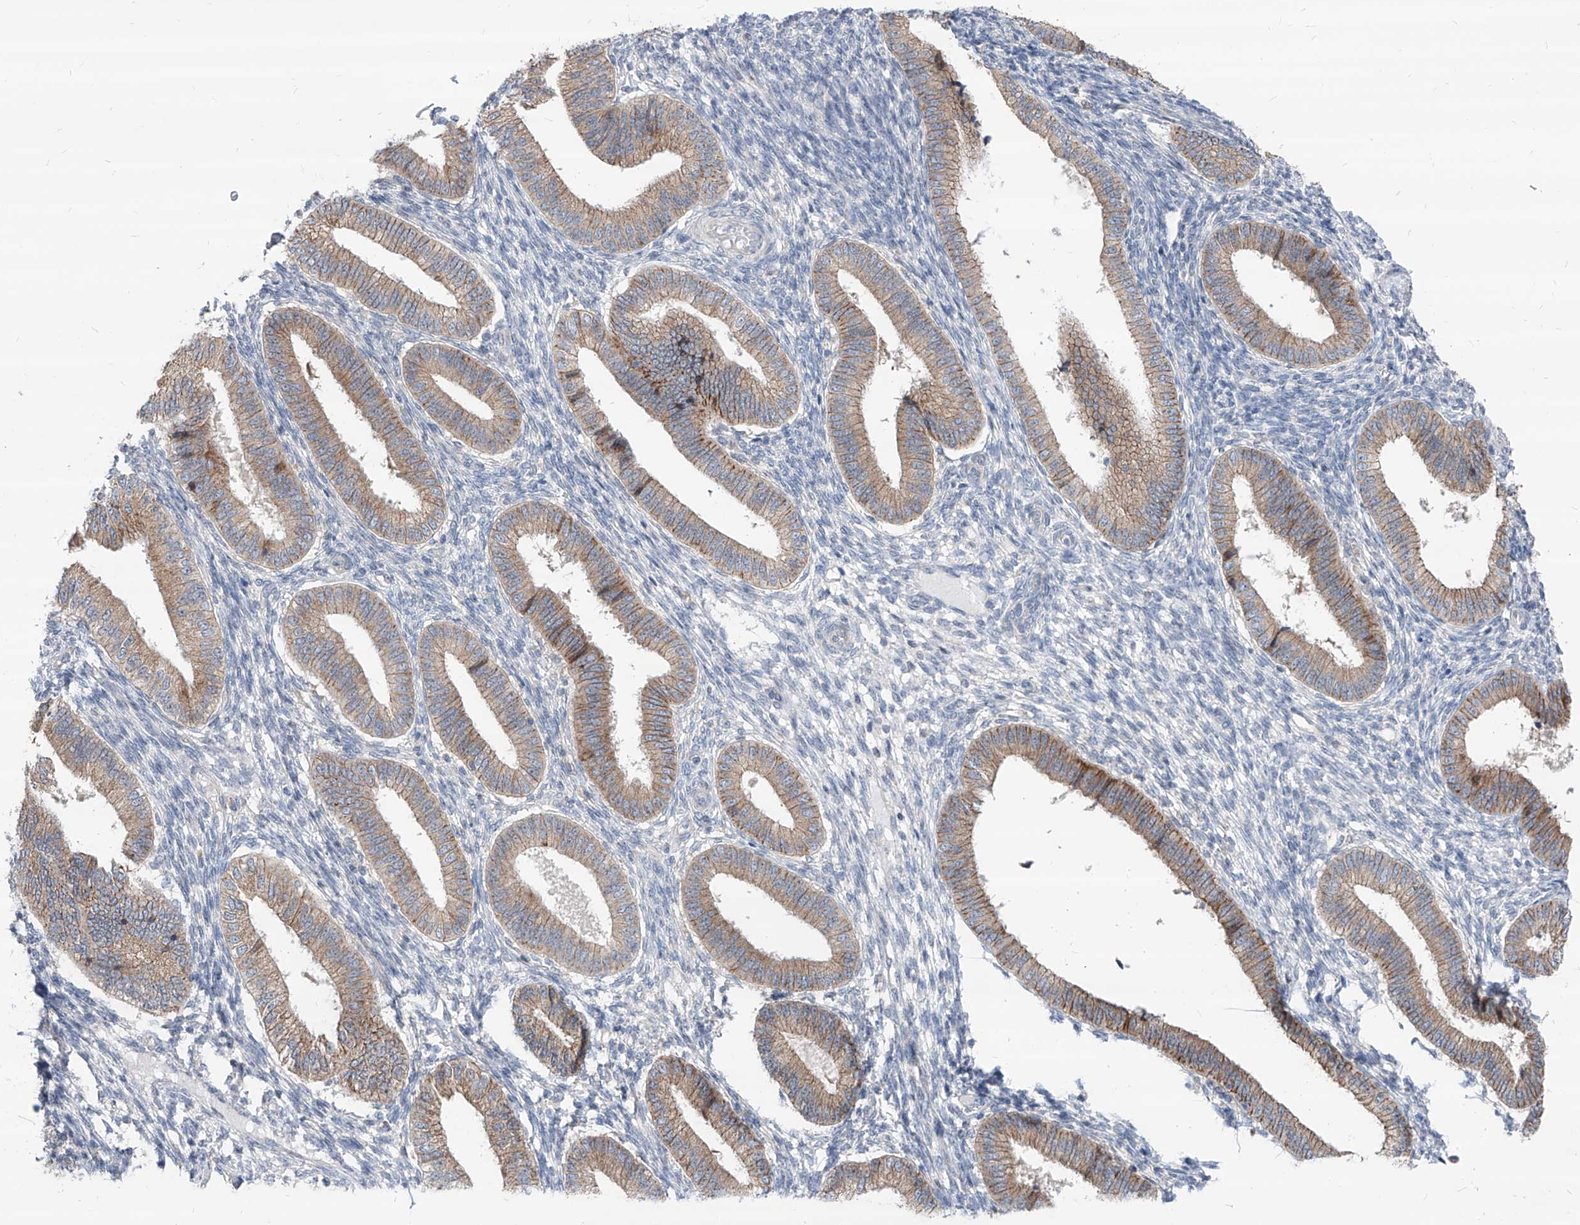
{"staining": {"intensity": "negative", "quantity": "none", "location": "none"}, "tissue": "endometrium", "cell_type": "Cells in endometrial stroma", "image_type": "normal", "snomed": [{"axis": "morphology", "description": "Normal tissue, NOS"}, {"axis": "topography", "description": "Endometrium"}], "caption": "Protein analysis of benign endometrium demonstrates no significant expression in cells in endometrial stroma.", "gene": "AGPS", "patient": {"sex": "female", "age": 39}}